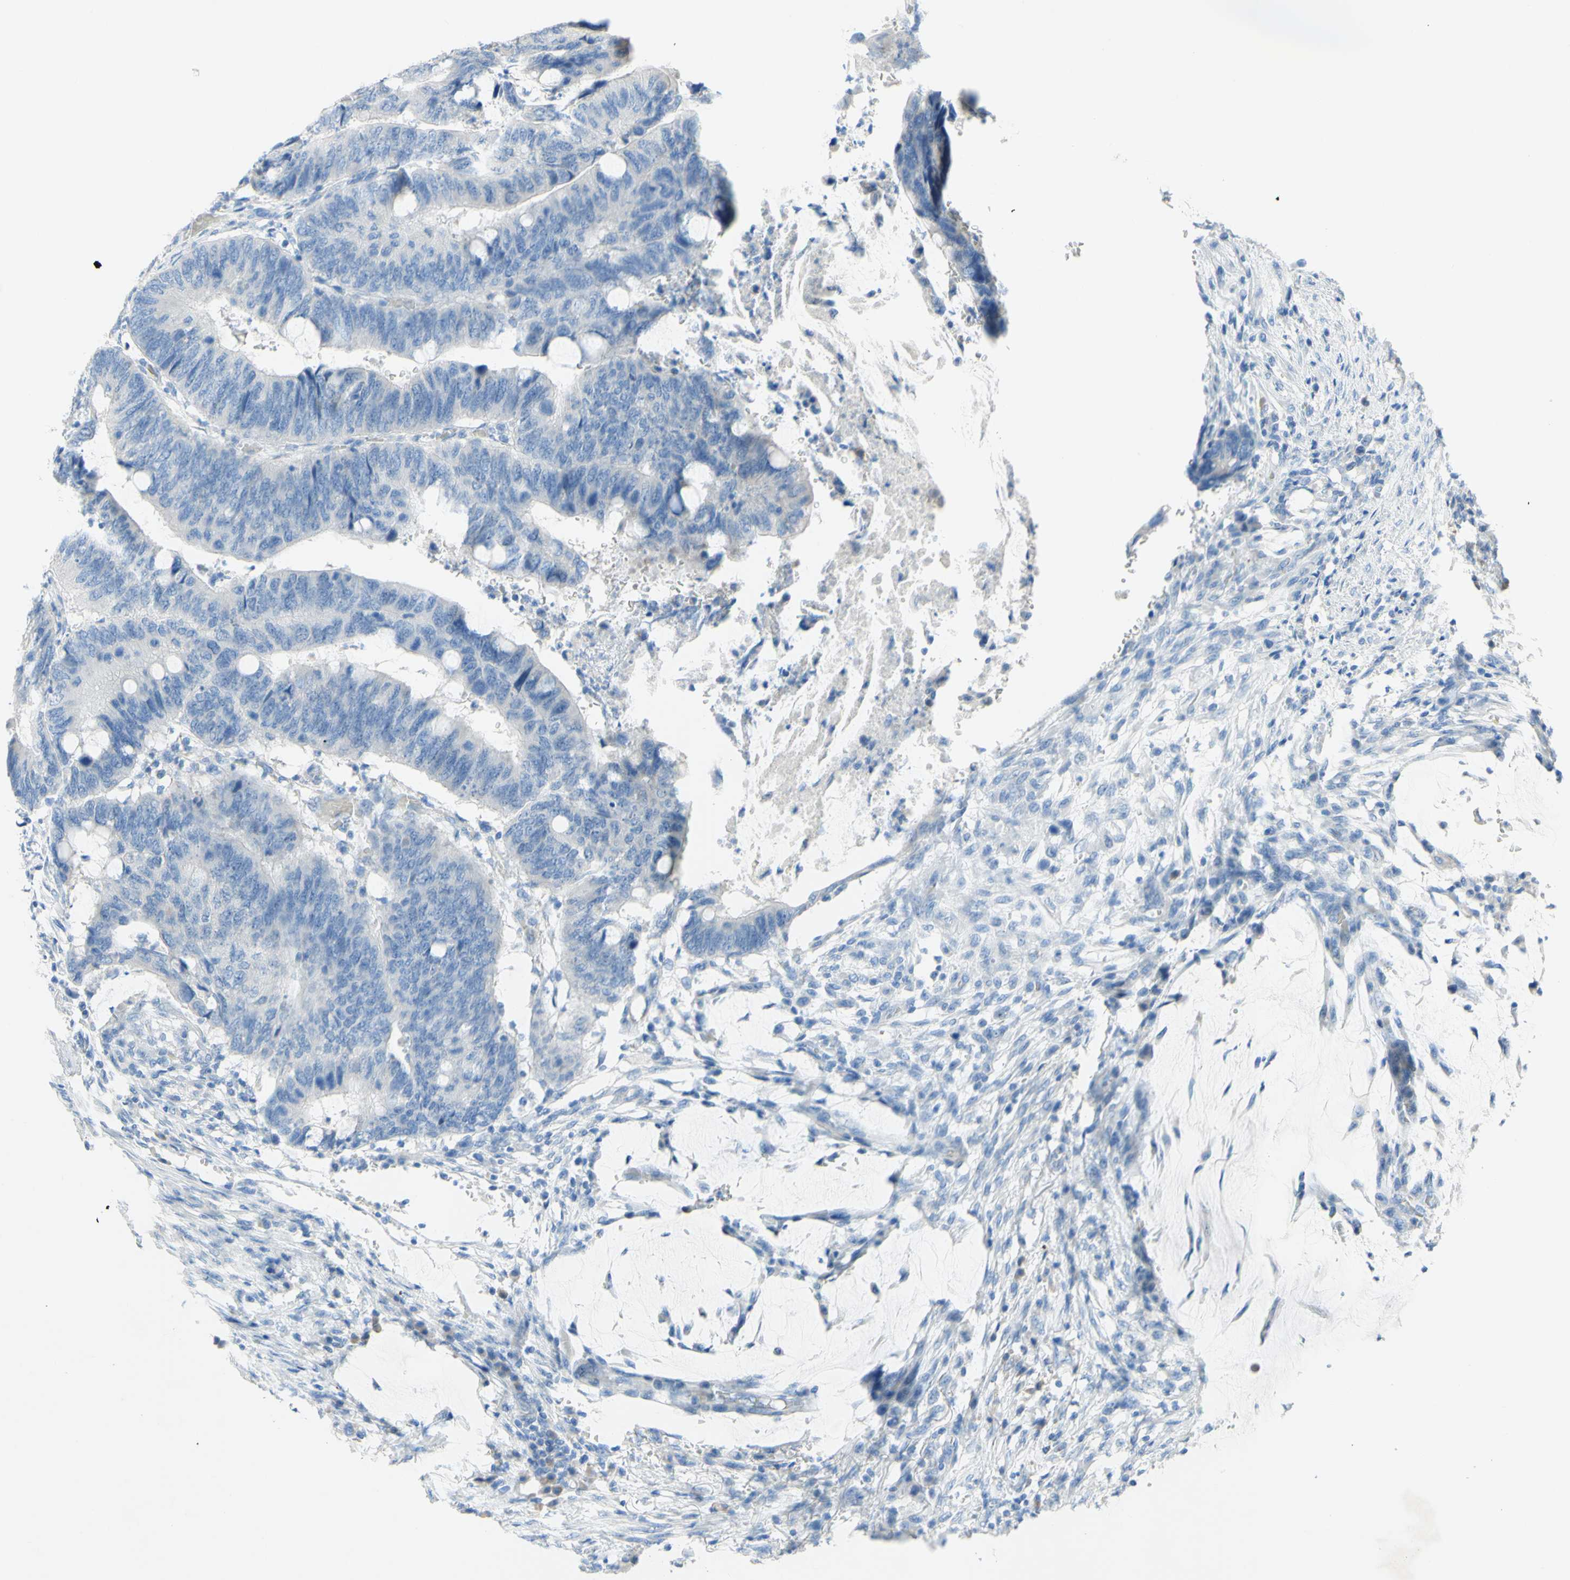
{"staining": {"intensity": "negative", "quantity": "none", "location": "none"}, "tissue": "colorectal cancer", "cell_type": "Tumor cells", "image_type": "cancer", "snomed": [{"axis": "morphology", "description": "Normal tissue, NOS"}, {"axis": "morphology", "description": "Adenocarcinoma, NOS"}, {"axis": "topography", "description": "Rectum"}, {"axis": "topography", "description": "Peripheral nerve tissue"}], "caption": "Tumor cells show no significant protein staining in colorectal cancer. (DAB (3,3'-diaminobenzidine) immunohistochemistry visualized using brightfield microscopy, high magnification).", "gene": "ACADL", "patient": {"sex": "male", "age": 92}}